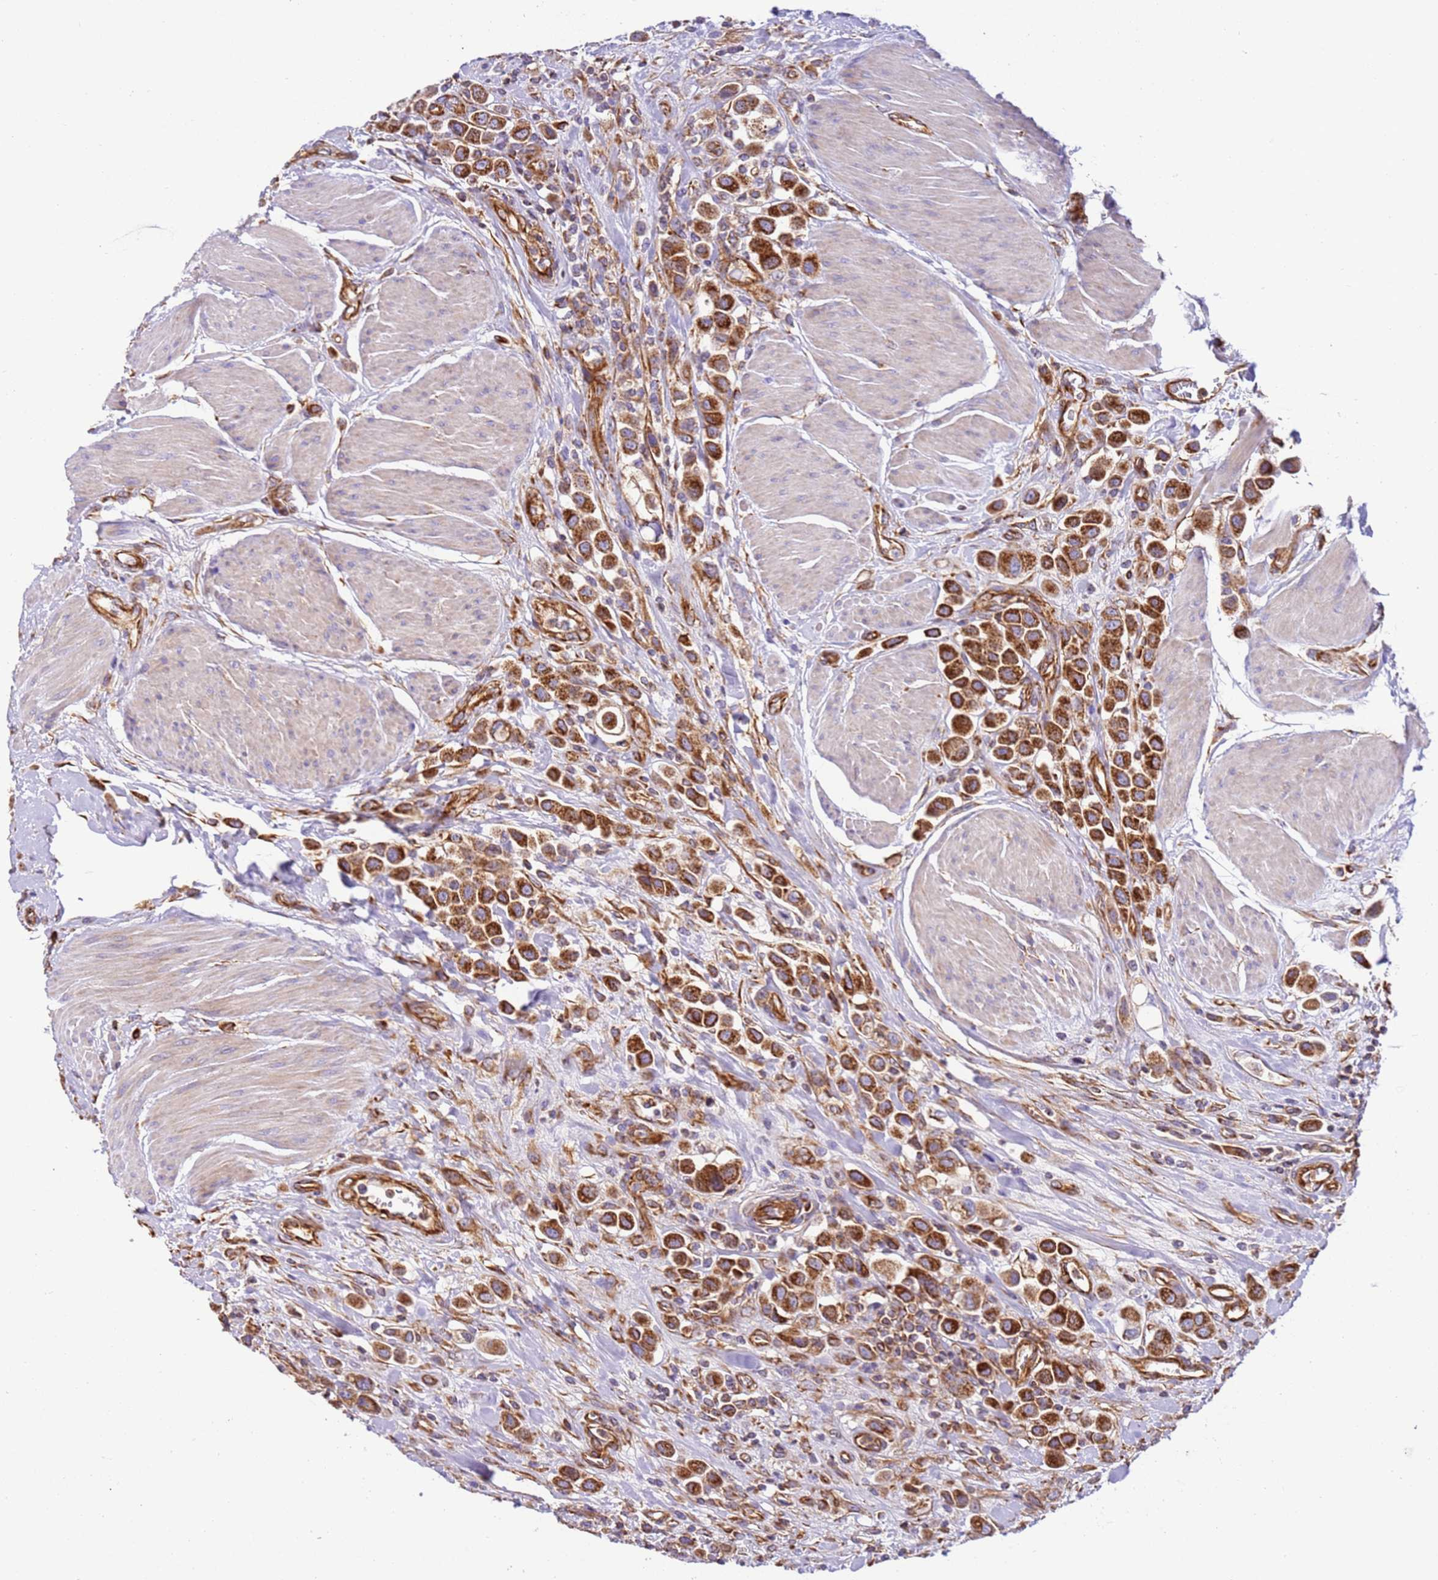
{"staining": {"intensity": "strong", "quantity": ">75%", "location": "cytoplasmic/membranous"}, "tissue": "urothelial cancer", "cell_type": "Tumor cells", "image_type": "cancer", "snomed": [{"axis": "morphology", "description": "Urothelial carcinoma, High grade"}, {"axis": "topography", "description": "Urinary bladder"}], "caption": "Immunohistochemical staining of urothelial cancer exhibits strong cytoplasmic/membranous protein staining in about >75% of tumor cells.", "gene": "MRPL20", "patient": {"sex": "male", "age": 50}}